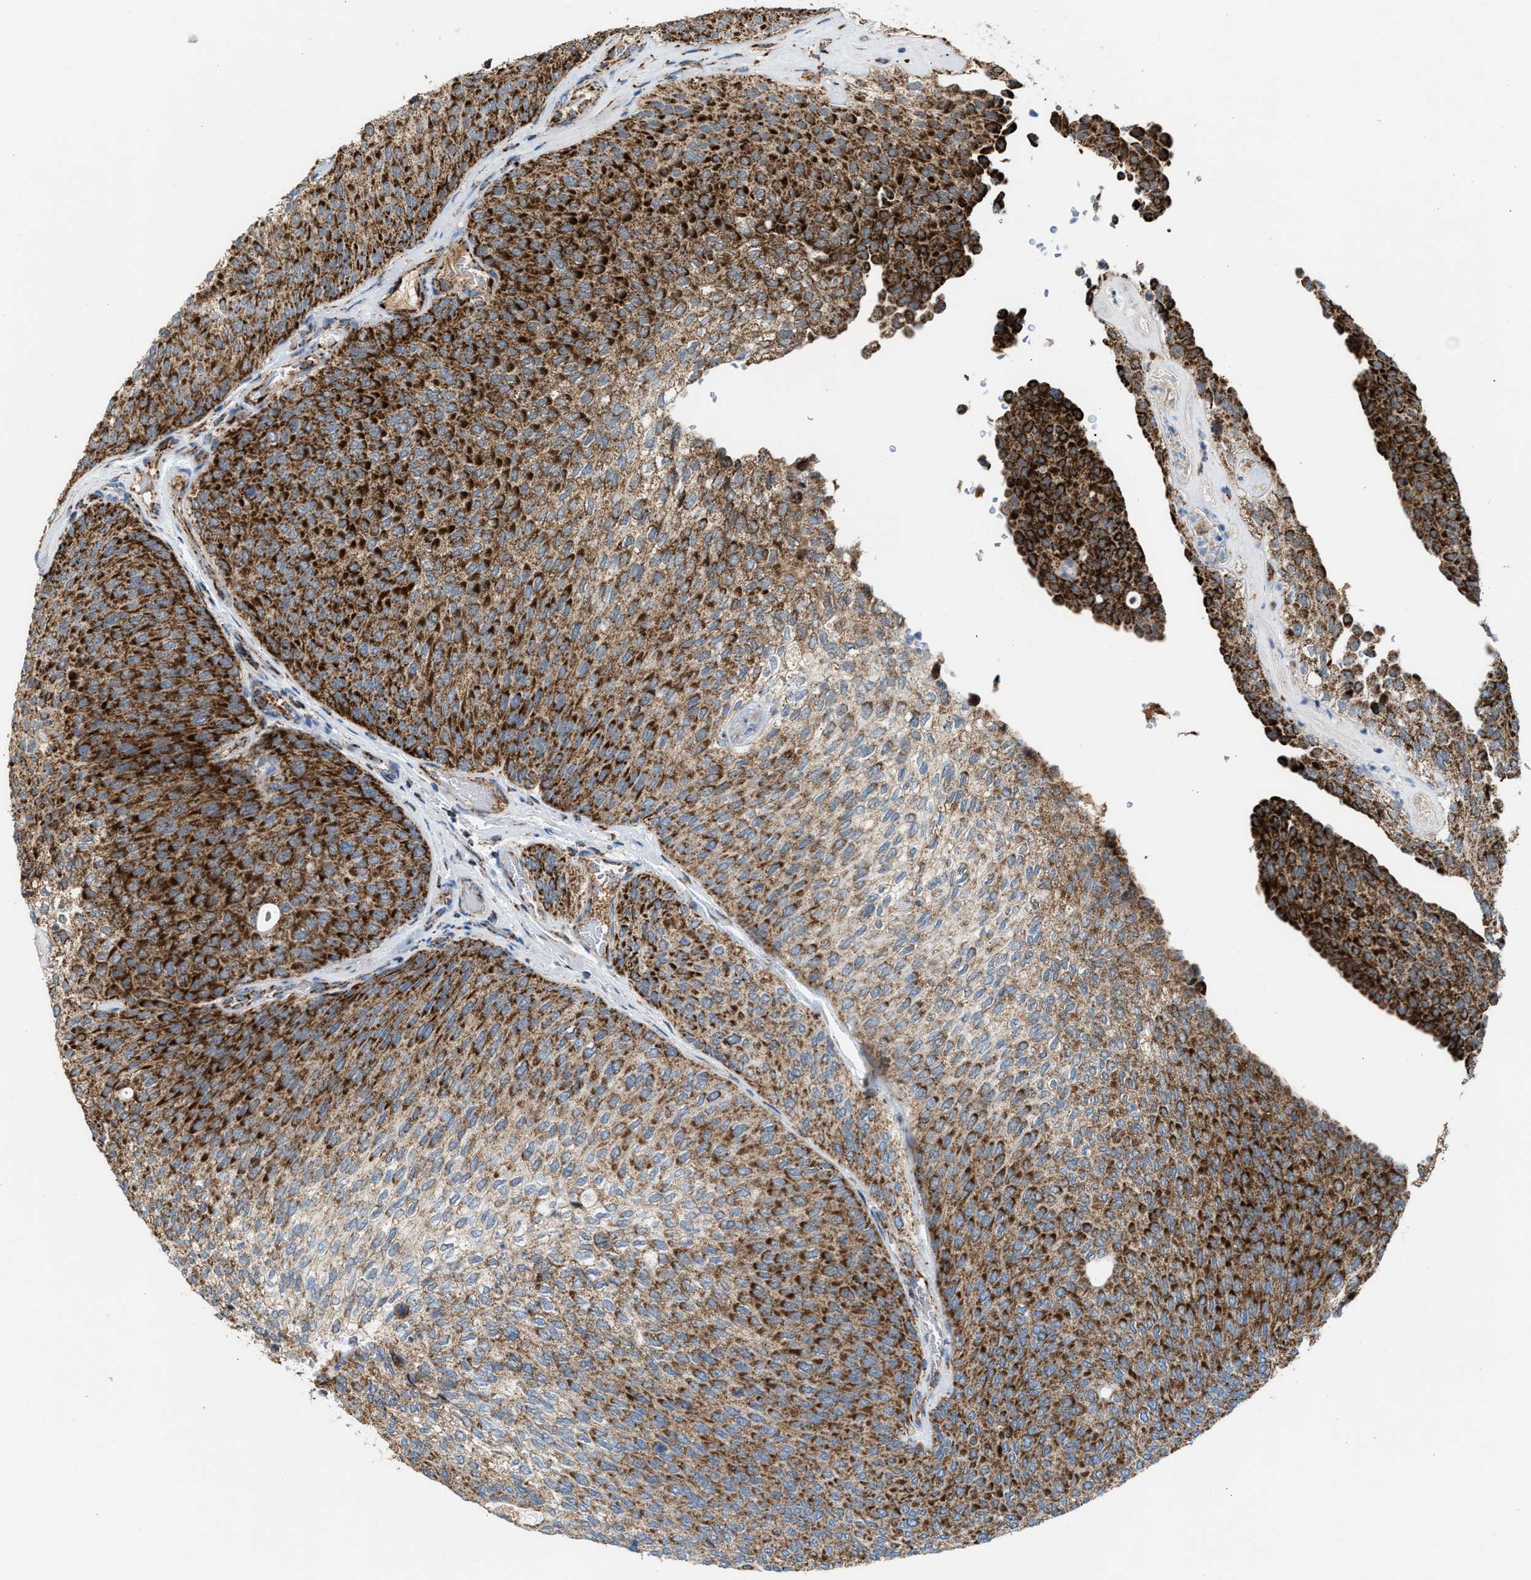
{"staining": {"intensity": "strong", "quantity": ">75%", "location": "cytoplasmic/membranous"}, "tissue": "urothelial cancer", "cell_type": "Tumor cells", "image_type": "cancer", "snomed": [{"axis": "morphology", "description": "Urothelial carcinoma, Low grade"}, {"axis": "topography", "description": "Urinary bladder"}], "caption": "Immunohistochemistry (IHC) (DAB (3,3'-diaminobenzidine)) staining of urothelial cancer demonstrates strong cytoplasmic/membranous protein positivity in approximately >75% of tumor cells. (brown staining indicates protein expression, while blue staining denotes nuclei).", "gene": "PMPCA", "patient": {"sex": "female", "age": 79}}